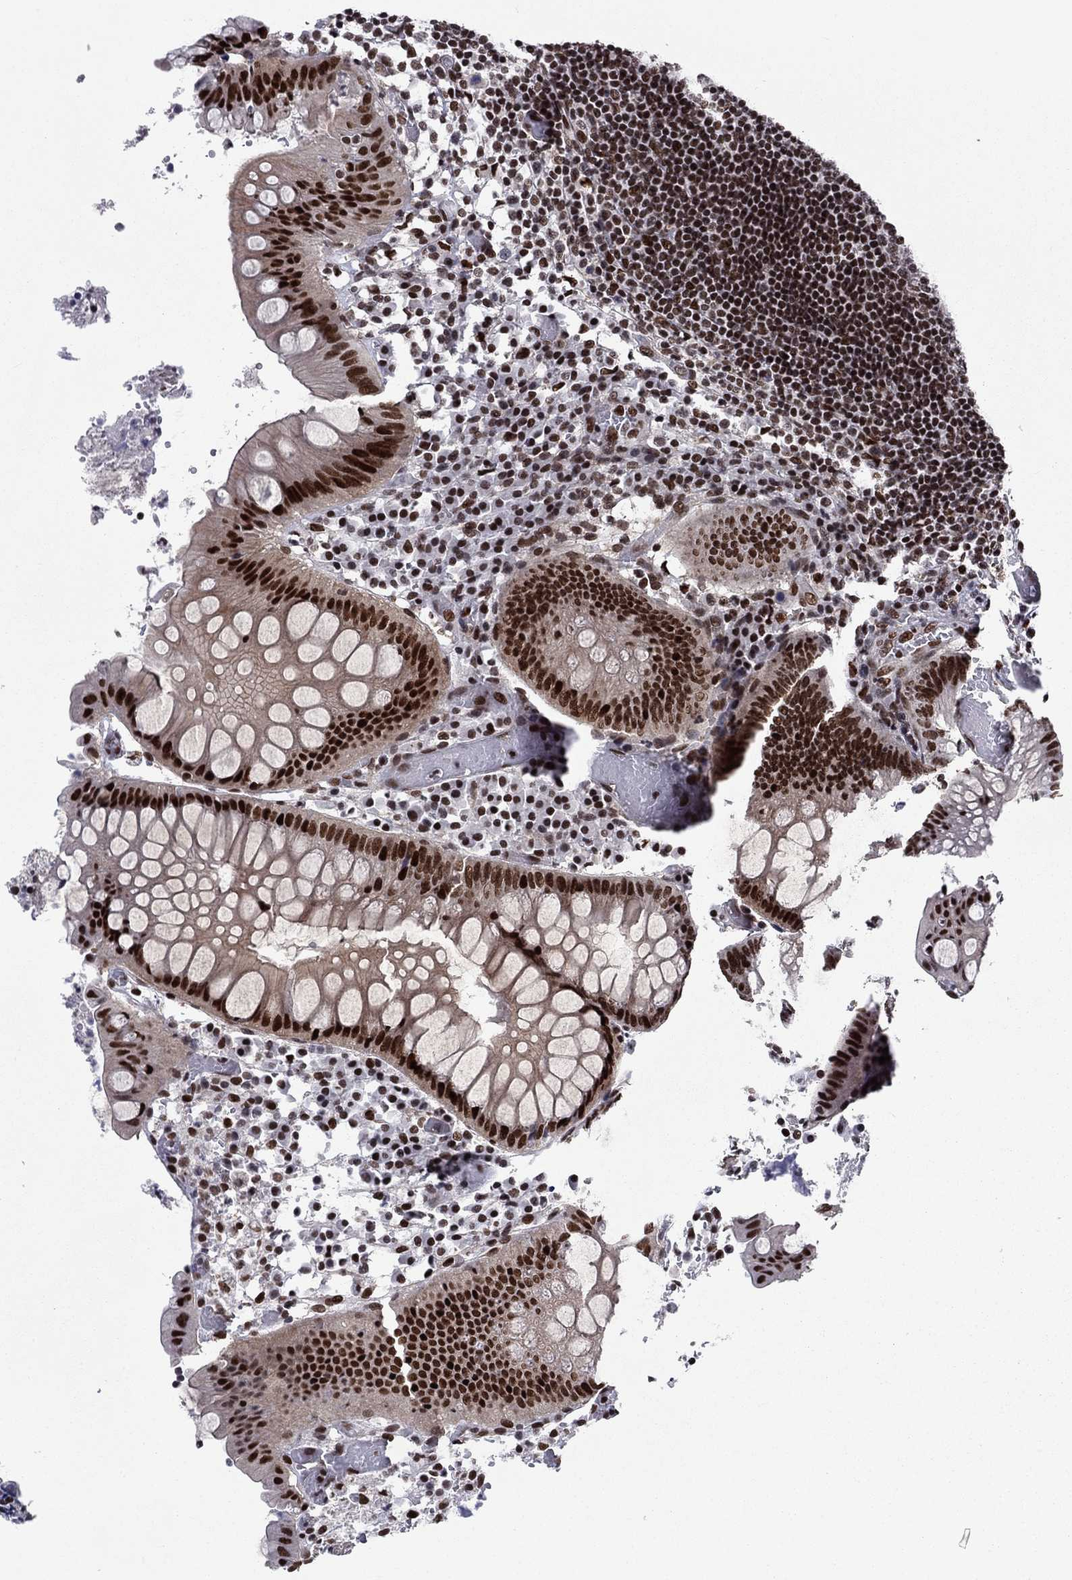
{"staining": {"intensity": "strong", "quantity": ">75%", "location": "nuclear"}, "tissue": "appendix", "cell_type": "Glandular cells", "image_type": "normal", "snomed": [{"axis": "morphology", "description": "Normal tissue, NOS"}, {"axis": "morphology", "description": "Inflammation, NOS"}, {"axis": "topography", "description": "Appendix"}], "caption": "An image showing strong nuclear expression in approximately >75% of glandular cells in unremarkable appendix, as visualized by brown immunohistochemical staining.", "gene": "RPRD1B", "patient": {"sex": "male", "age": 16}}